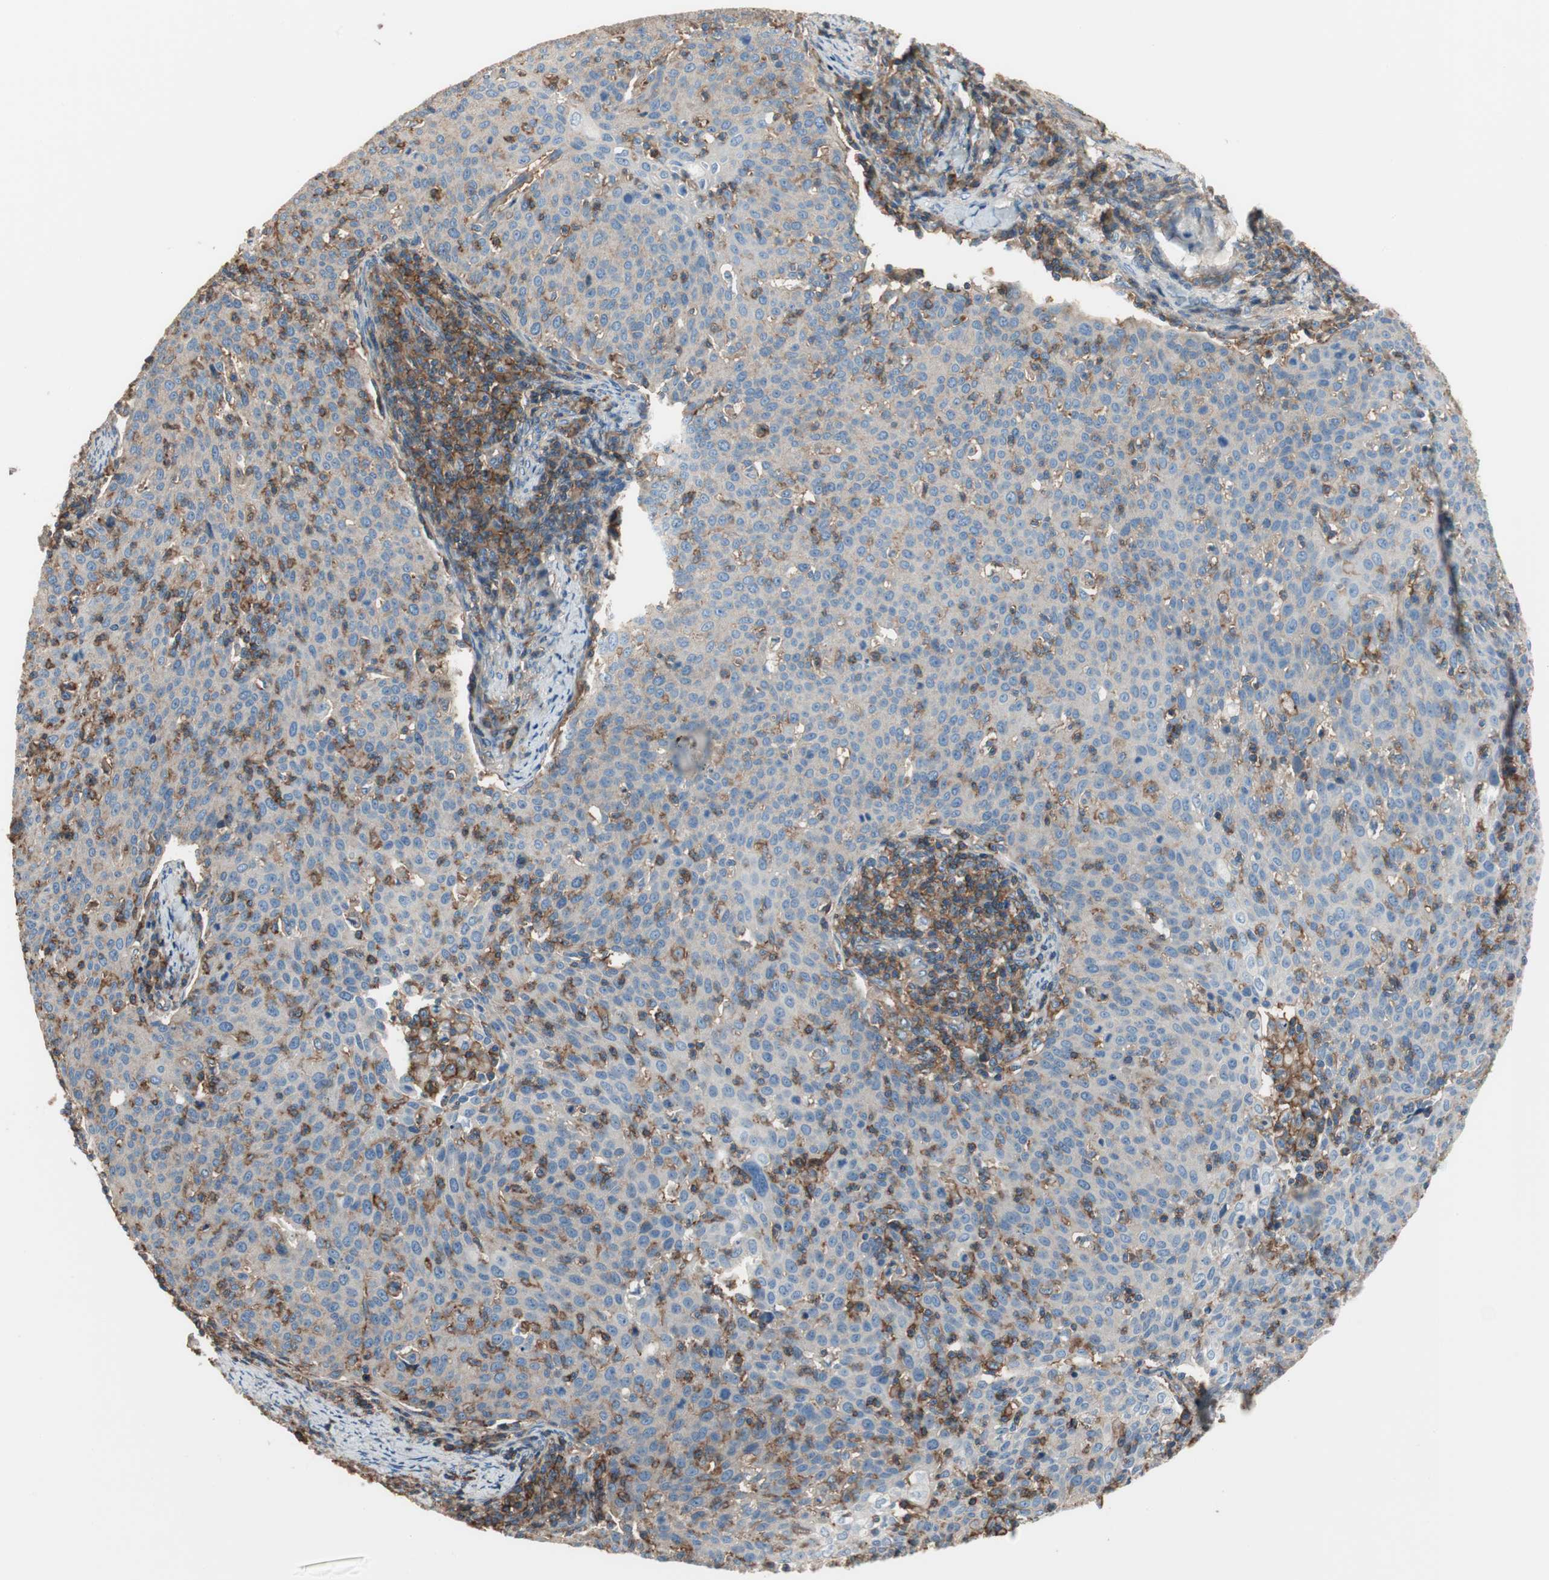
{"staining": {"intensity": "negative", "quantity": "none", "location": "none"}, "tissue": "cervical cancer", "cell_type": "Tumor cells", "image_type": "cancer", "snomed": [{"axis": "morphology", "description": "Squamous cell carcinoma, NOS"}, {"axis": "topography", "description": "Cervix"}], "caption": "High magnification brightfield microscopy of cervical cancer stained with DAB (3,3'-diaminobenzidine) (brown) and counterstained with hematoxylin (blue): tumor cells show no significant expression.", "gene": "IL1RL1", "patient": {"sex": "female", "age": 38}}